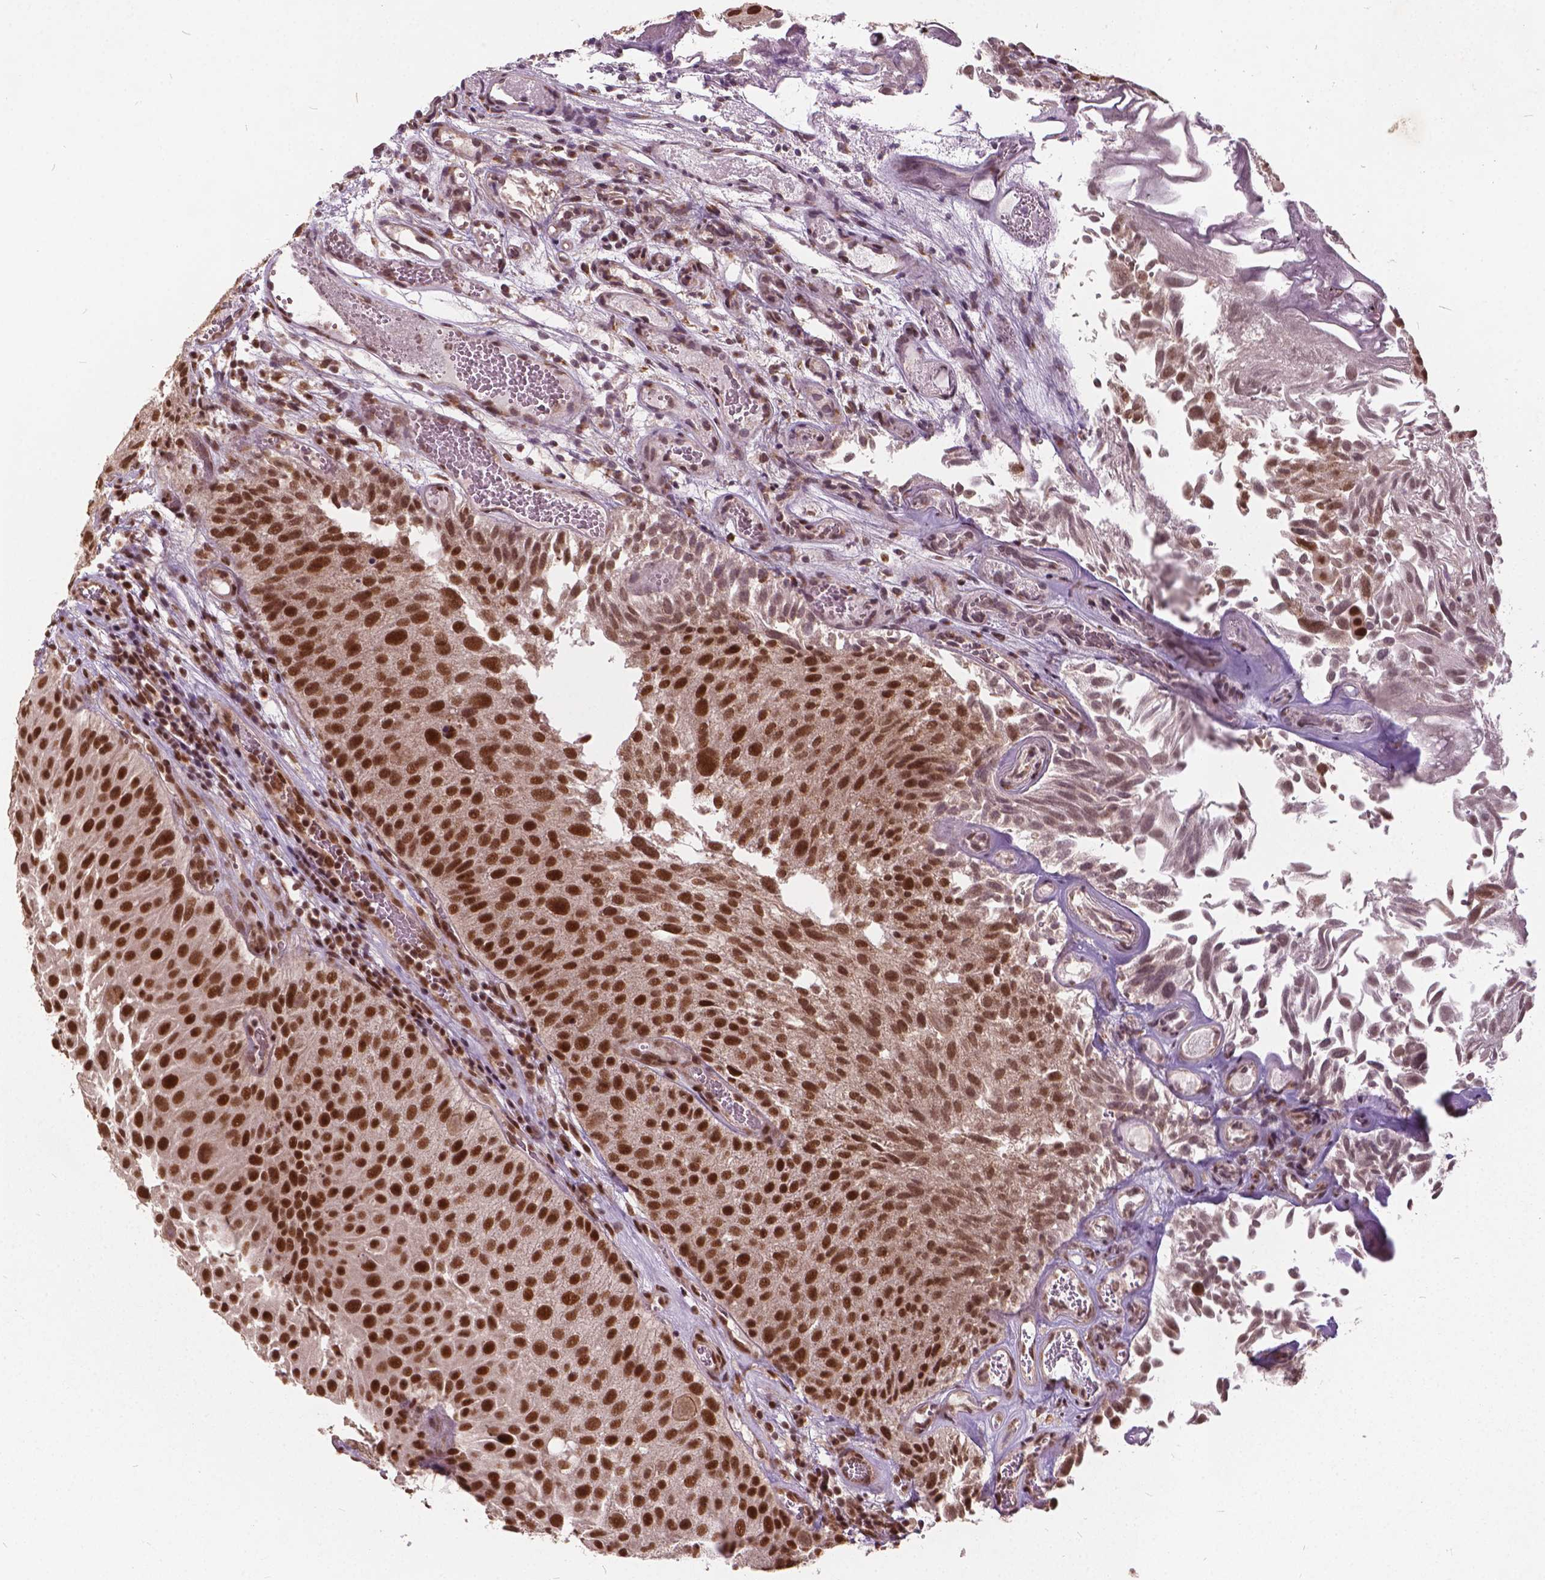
{"staining": {"intensity": "strong", "quantity": ">75%", "location": "nuclear"}, "tissue": "urothelial cancer", "cell_type": "Tumor cells", "image_type": "cancer", "snomed": [{"axis": "morphology", "description": "Urothelial carcinoma, Low grade"}, {"axis": "topography", "description": "Urinary bladder"}], "caption": "Approximately >75% of tumor cells in low-grade urothelial carcinoma display strong nuclear protein staining as visualized by brown immunohistochemical staining.", "gene": "GPS2", "patient": {"sex": "male", "age": 72}}